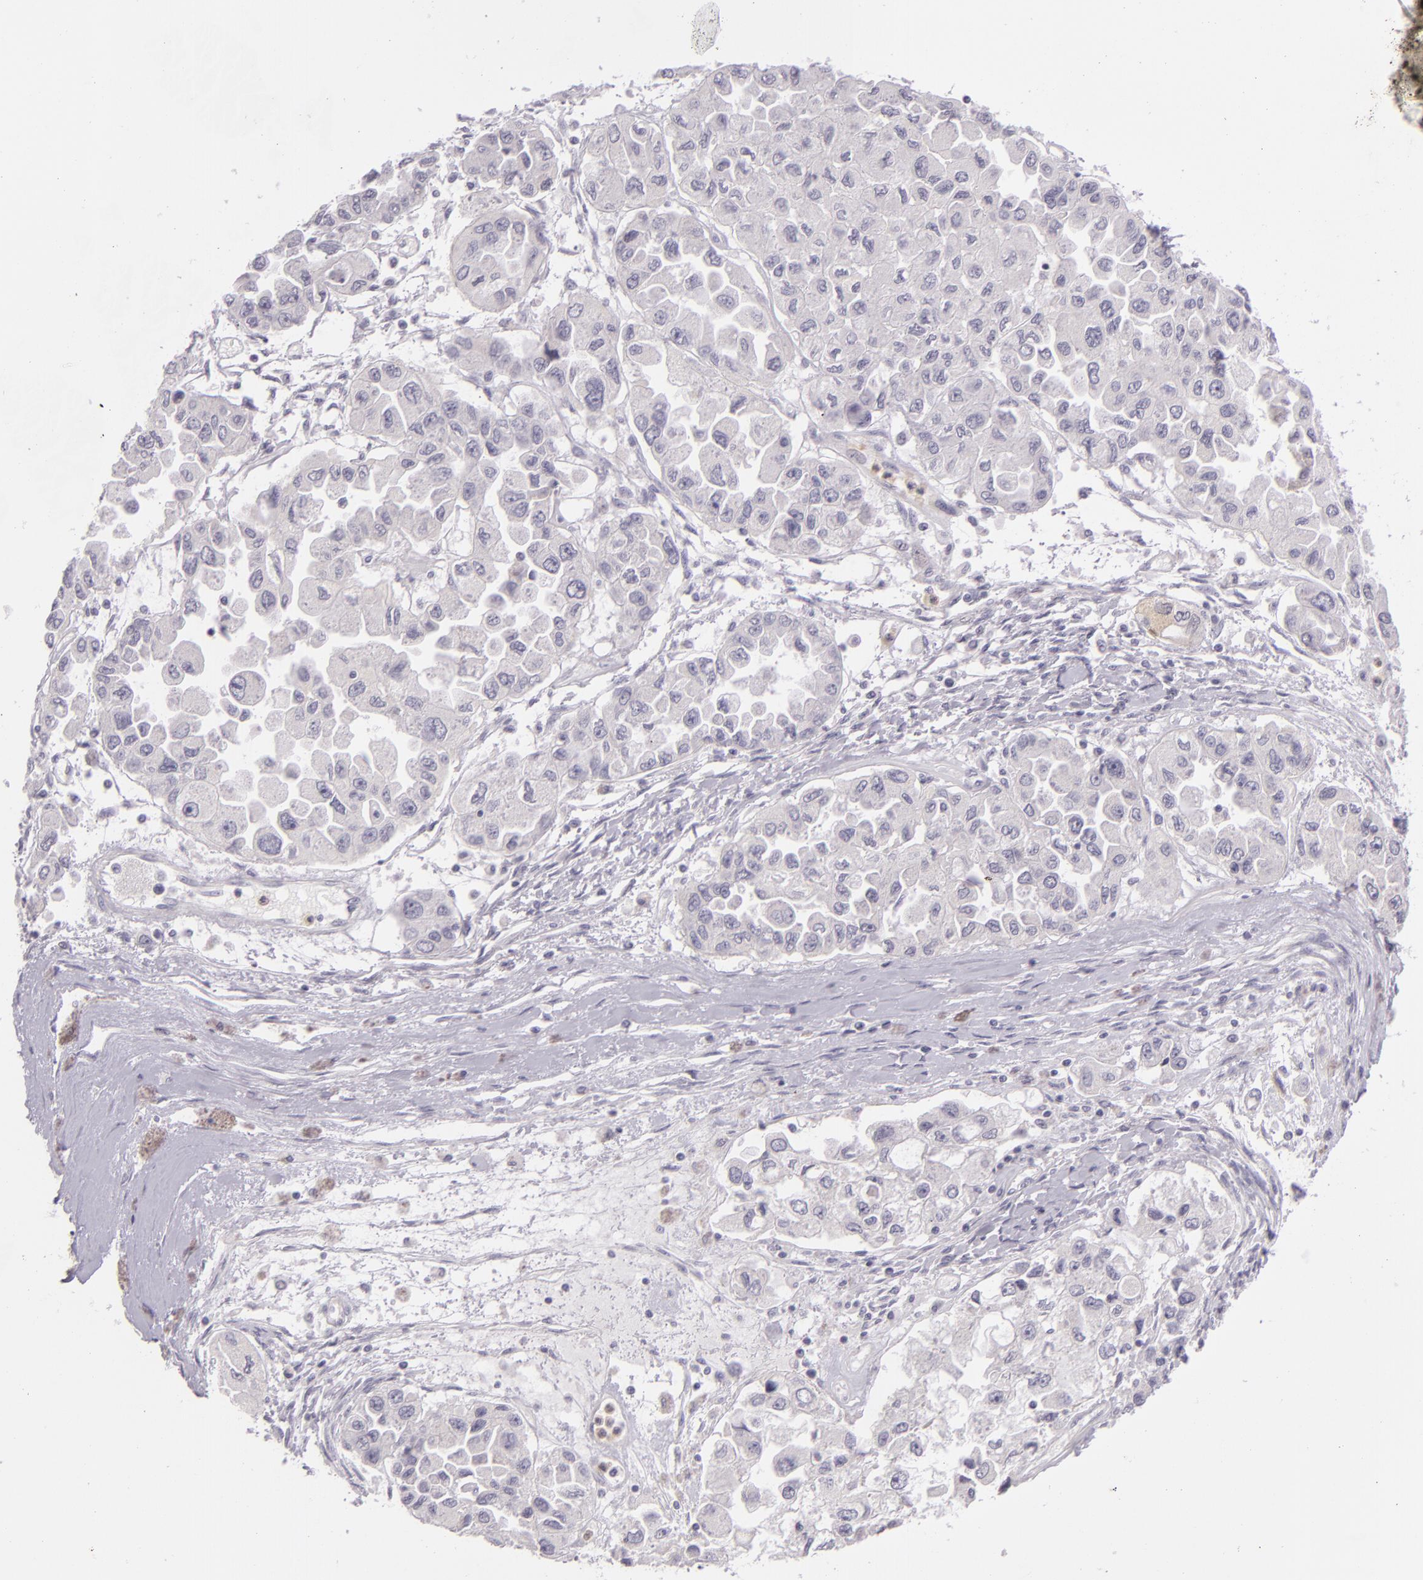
{"staining": {"intensity": "negative", "quantity": "none", "location": "none"}, "tissue": "ovarian cancer", "cell_type": "Tumor cells", "image_type": "cancer", "snomed": [{"axis": "morphology", "description": "Cystadenocarcinoma, serous, NOS"}, {"axis": "topography", "description": "Ovary"}], "caption": "A photomicrograph of ovarian serous cystadenocarcinoma stained for a protein shows no brown staining in tumor cells.", "gene": "CBS", "patient": {"sex": "female", "age": 84}}